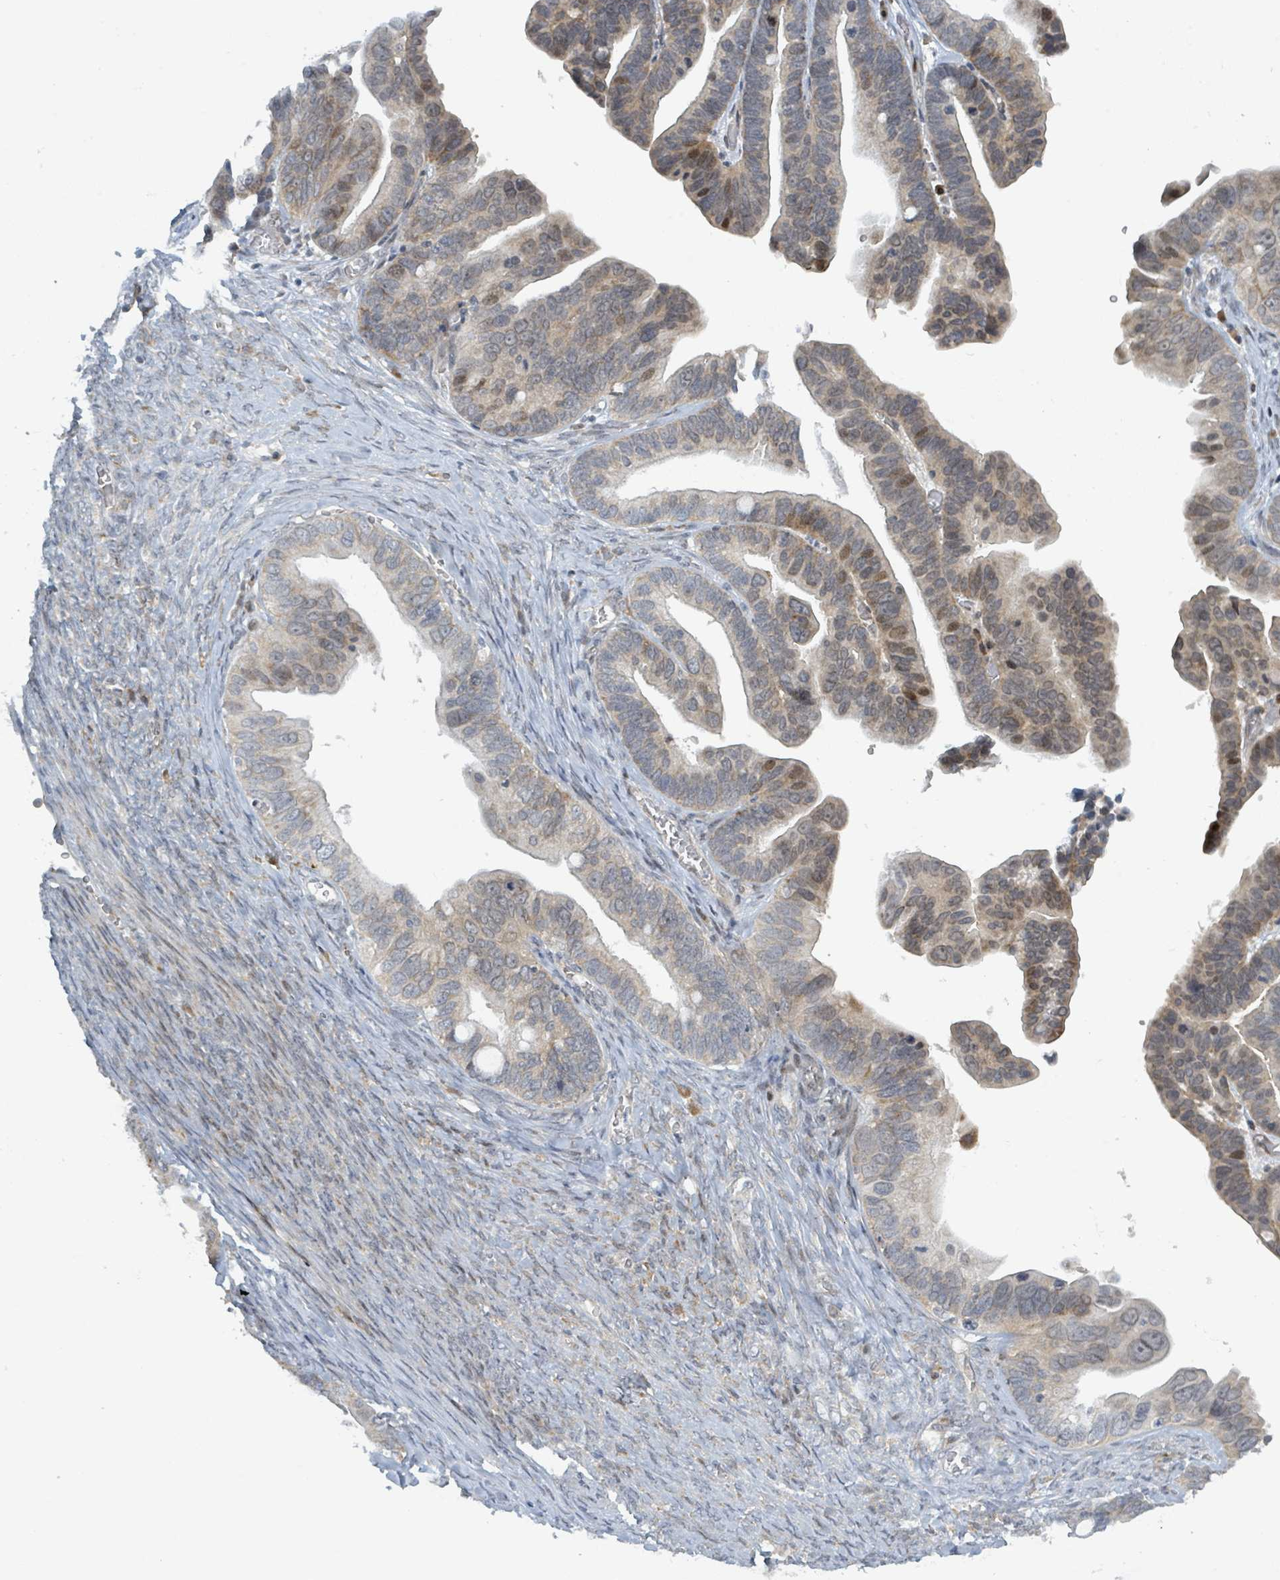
{"staining": {"intensity": "moderate", "quantity": "25%-75%", "location": "cytoplasmic/membranous,nuclear"}, "tissue": "ovarian cancer", "cell_type": "Tumor cells", "image_type": "cancer", "snomed": [{"axis": "morphology", "description": "Cystadenocarcinoma, serous, NOS"}, {"axis": "topography", "description": "Ovary"}], "caption": "Human ovarian cancer (serous cystadenocarcinoma) stained with a protein marker demonstrates moderate staining in tumor cells.", "gene": "RPL32", "patient": {"sex": "female", "age": 56}}